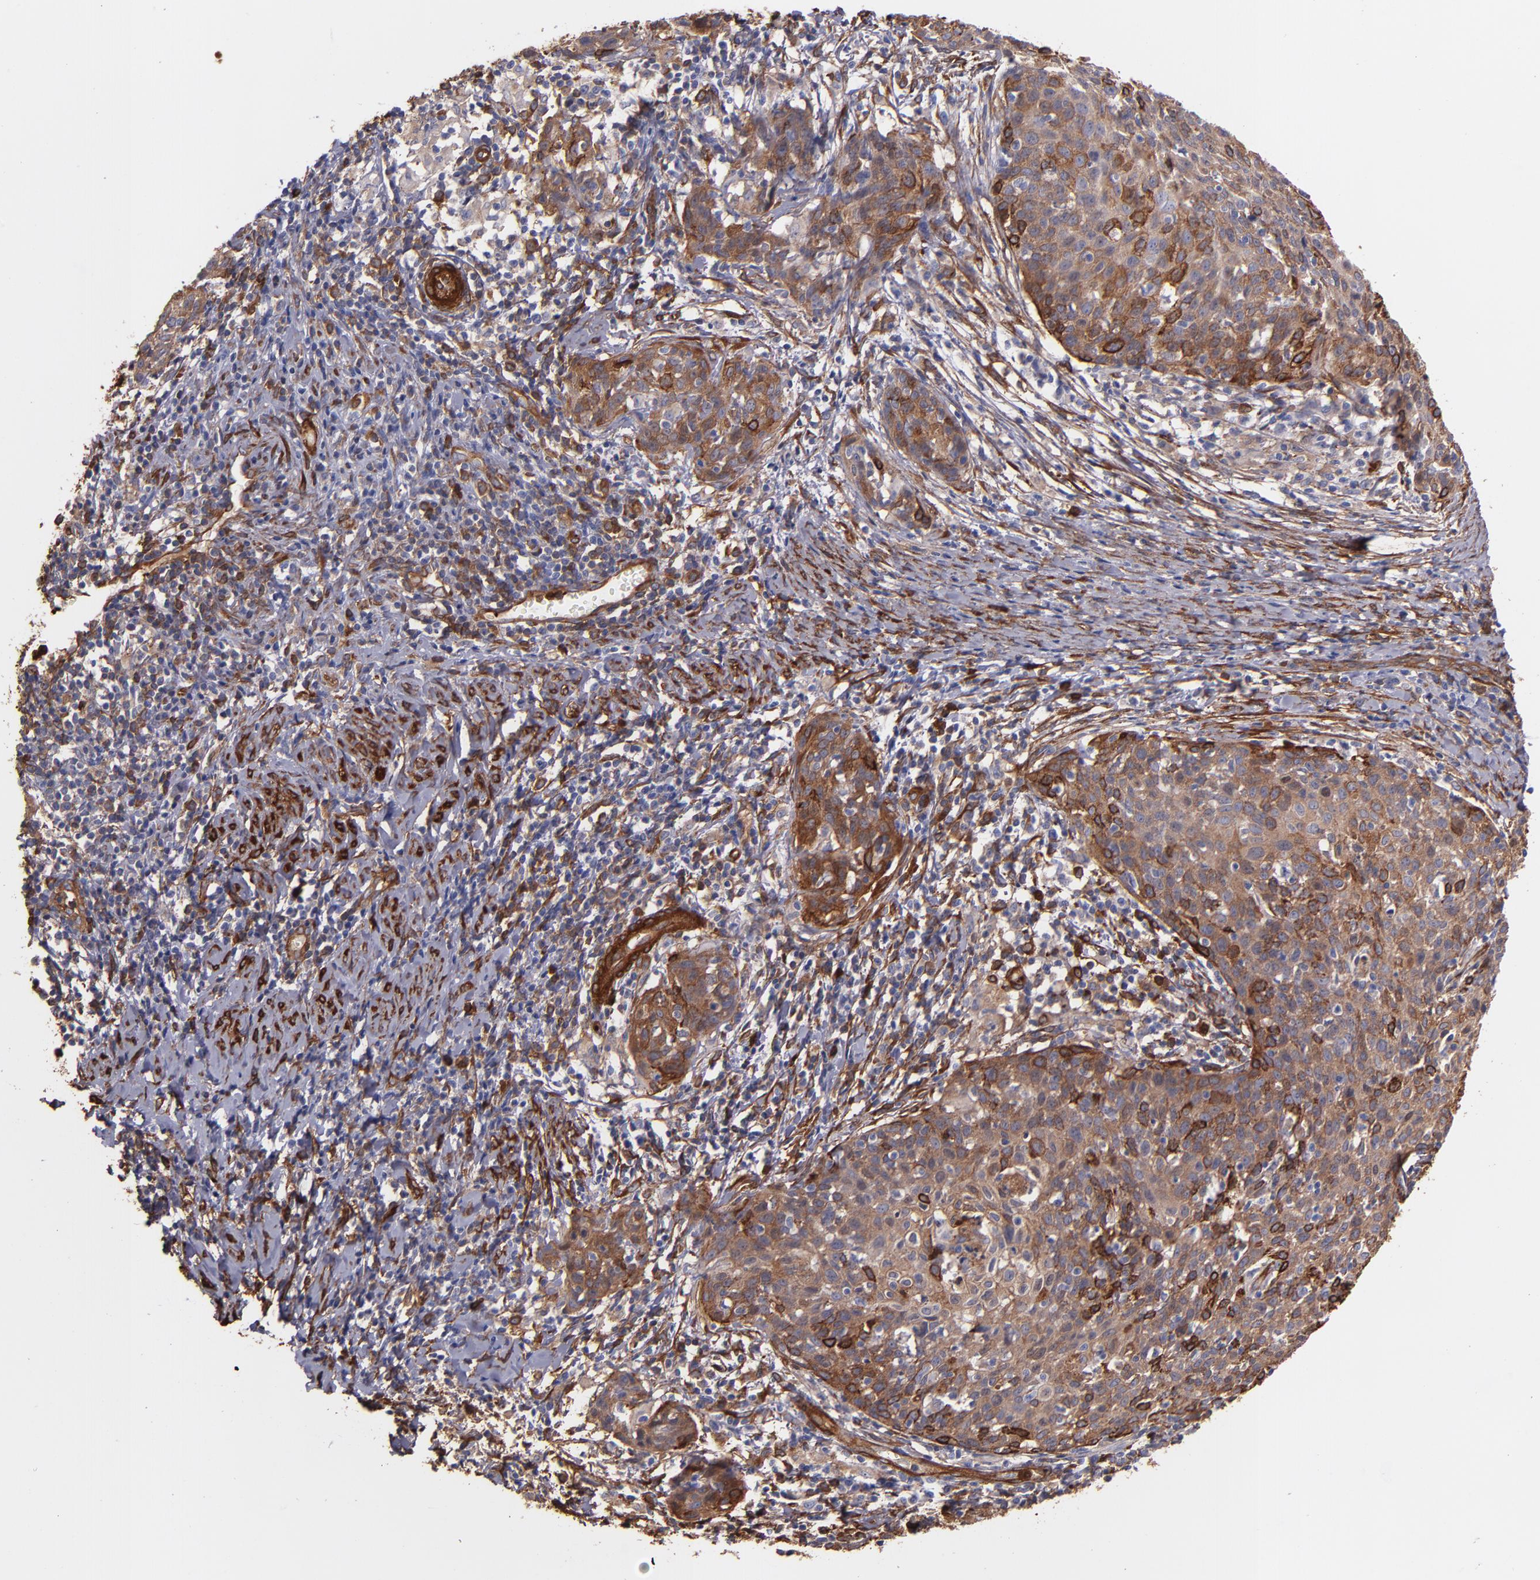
{"staining": {"intensity": "moderate", "quantity": "25%-75%", "location": "cytoplasmic/membranous"}, "tissue": "cervical cancer", "cell_type": "Tumor cells", "image_type": "cancer", "snomed": [{"axis": "morphology", "description": "Squamous cell carcinoma, NOS"}, {"axis": "topography", "description": "Cervix"}], "caption": "High-magnification brightfield microscopy of cervical squamous cell carcinoma stained with DAB (brown) and counterstained with hematoxylin (blue). tumor cells exhibit moderate cytoplasmic/membranous staining is identified in approximately25%-75% of cells.", "gene": "VCL", "patient": {"sex": "female", "age": 38}}